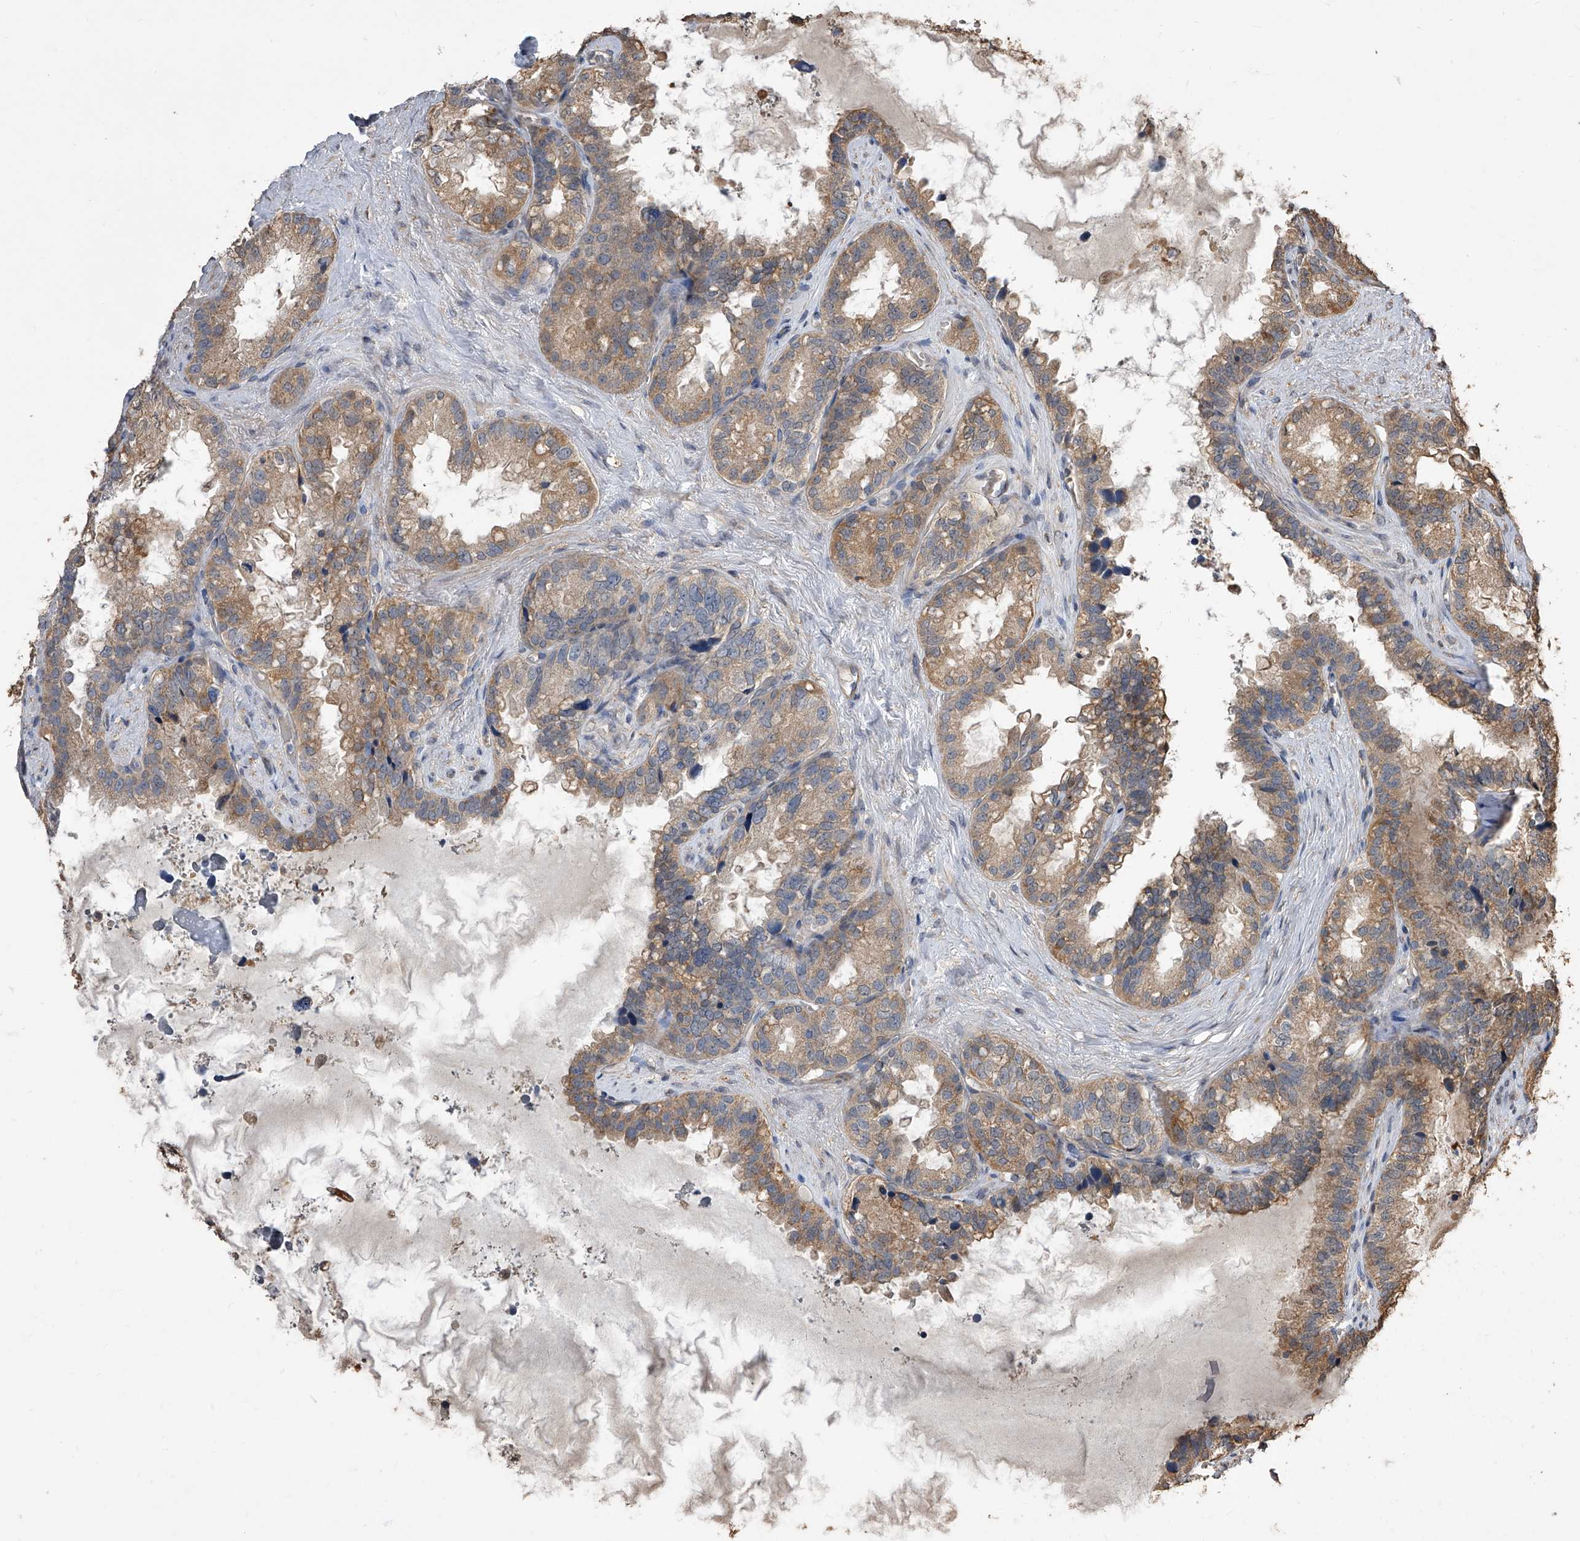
{"staining": {"intensity": "moderate", "quantity": ">75%", "location": "cytoplasmic/membranous"}, "tissue": "seminal vesicle", "cell_type": "Glandular cells", "image_type": "normal", "snomed": [{"axis": "morphology", "description": "Normal tissue, NOS"}, {"axis": "topography", "description": "Seminal veicle"}], "caption": "Brown immunohistochemical staining in benign human seminal vesicle displays moderate cytoplasmic/membranous positivity in approximately >75% of glandular cells.", "gene": "LTV1", "patient": {"sex": "male", "age": 80}}